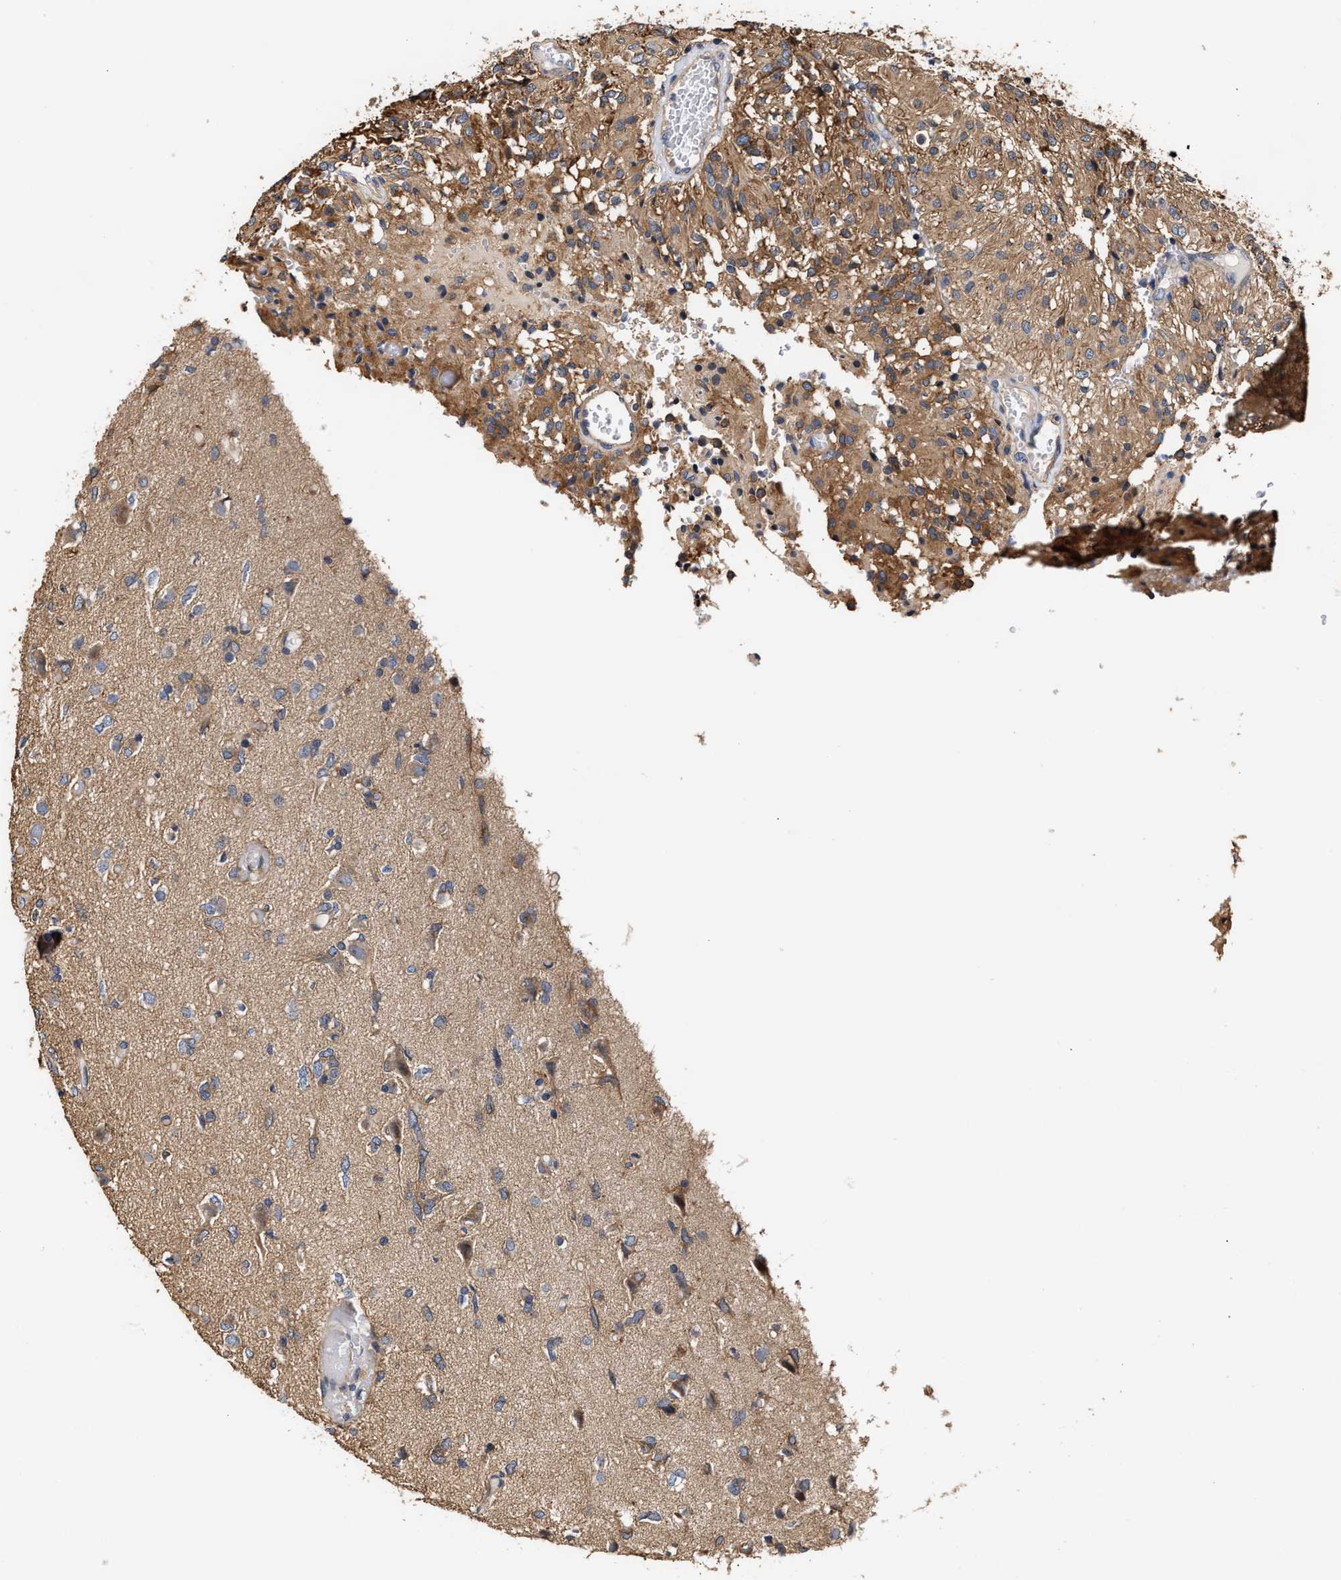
{"staining": {"intensity": "moderate", "quantity": "<25%", "location": "cytoplasmic/membranous"}, "tissue": "glioma", "cell_type": "Tumor cells", "image_type": "cancer", "snomed": [{"axis": "morphology", "description": "Glioma, malignant, High grade"}, {"axis": "topography", "description": "Brain"}], "caption": "The immunohistochemical stain labels moderate cytoplasmic/membranous staining in tumor cells of glioma tissue.", "gene": "CLIP2", "patient": {"sex": "female", "age": 59}}